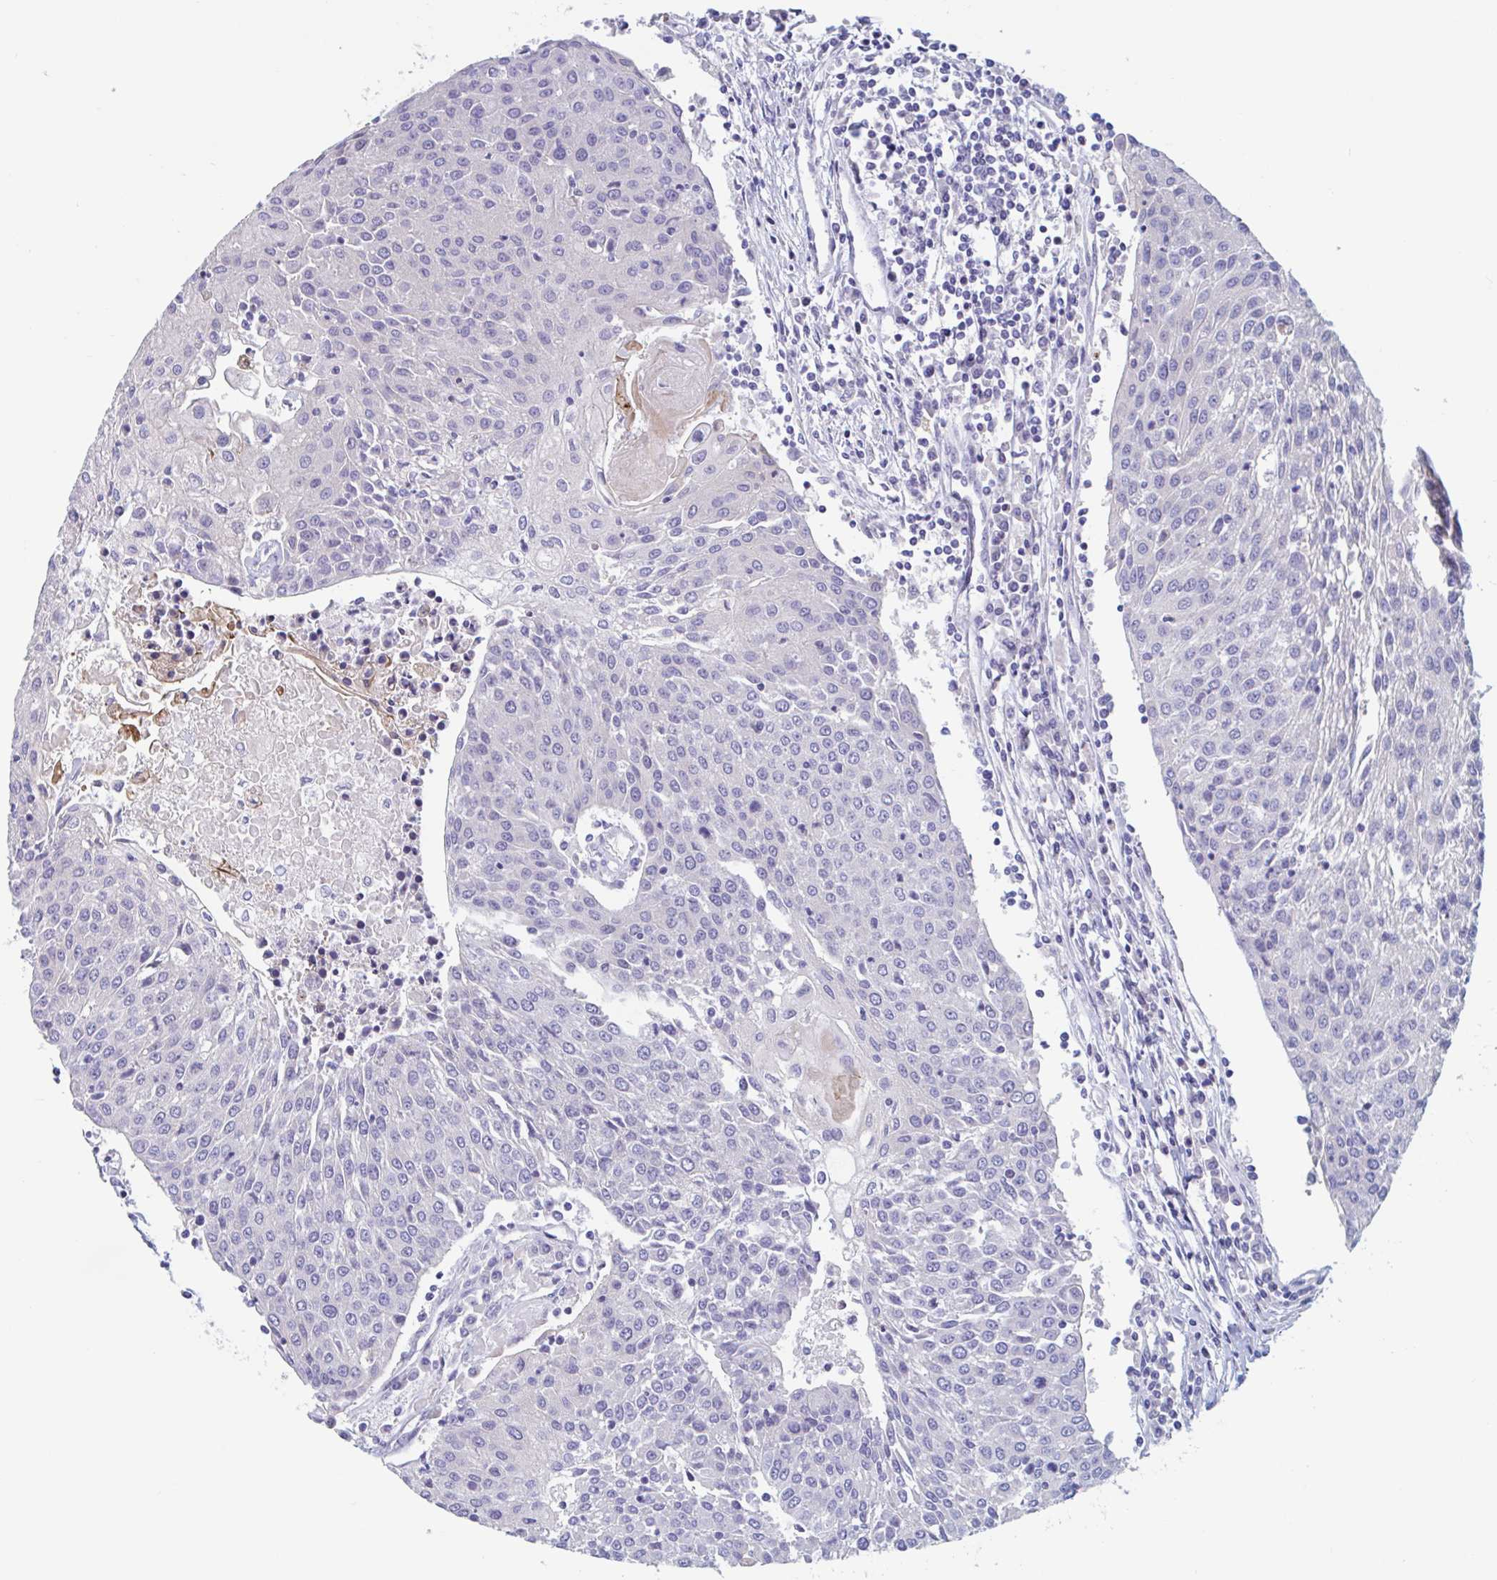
{"staining": {"intensity": "negative", "quantity": "none", "location": "none"}, "tissue": "urothelial cancer", "cell_type": "Tumor cells", "image_type": "cancer", "snomed": [{"axis": "morphology", "description": "Urothelial carcinoma, High grade"}, {"axis": "topography", "description": "Urinary bladder"}], "caption": "IHC of human urothelial carcinoma (high-grade) shows no expression in tumor cells. Nuclei are stained in blue.", "gene": "UNKL", "patient": {"sex": "female", "age": 85}}